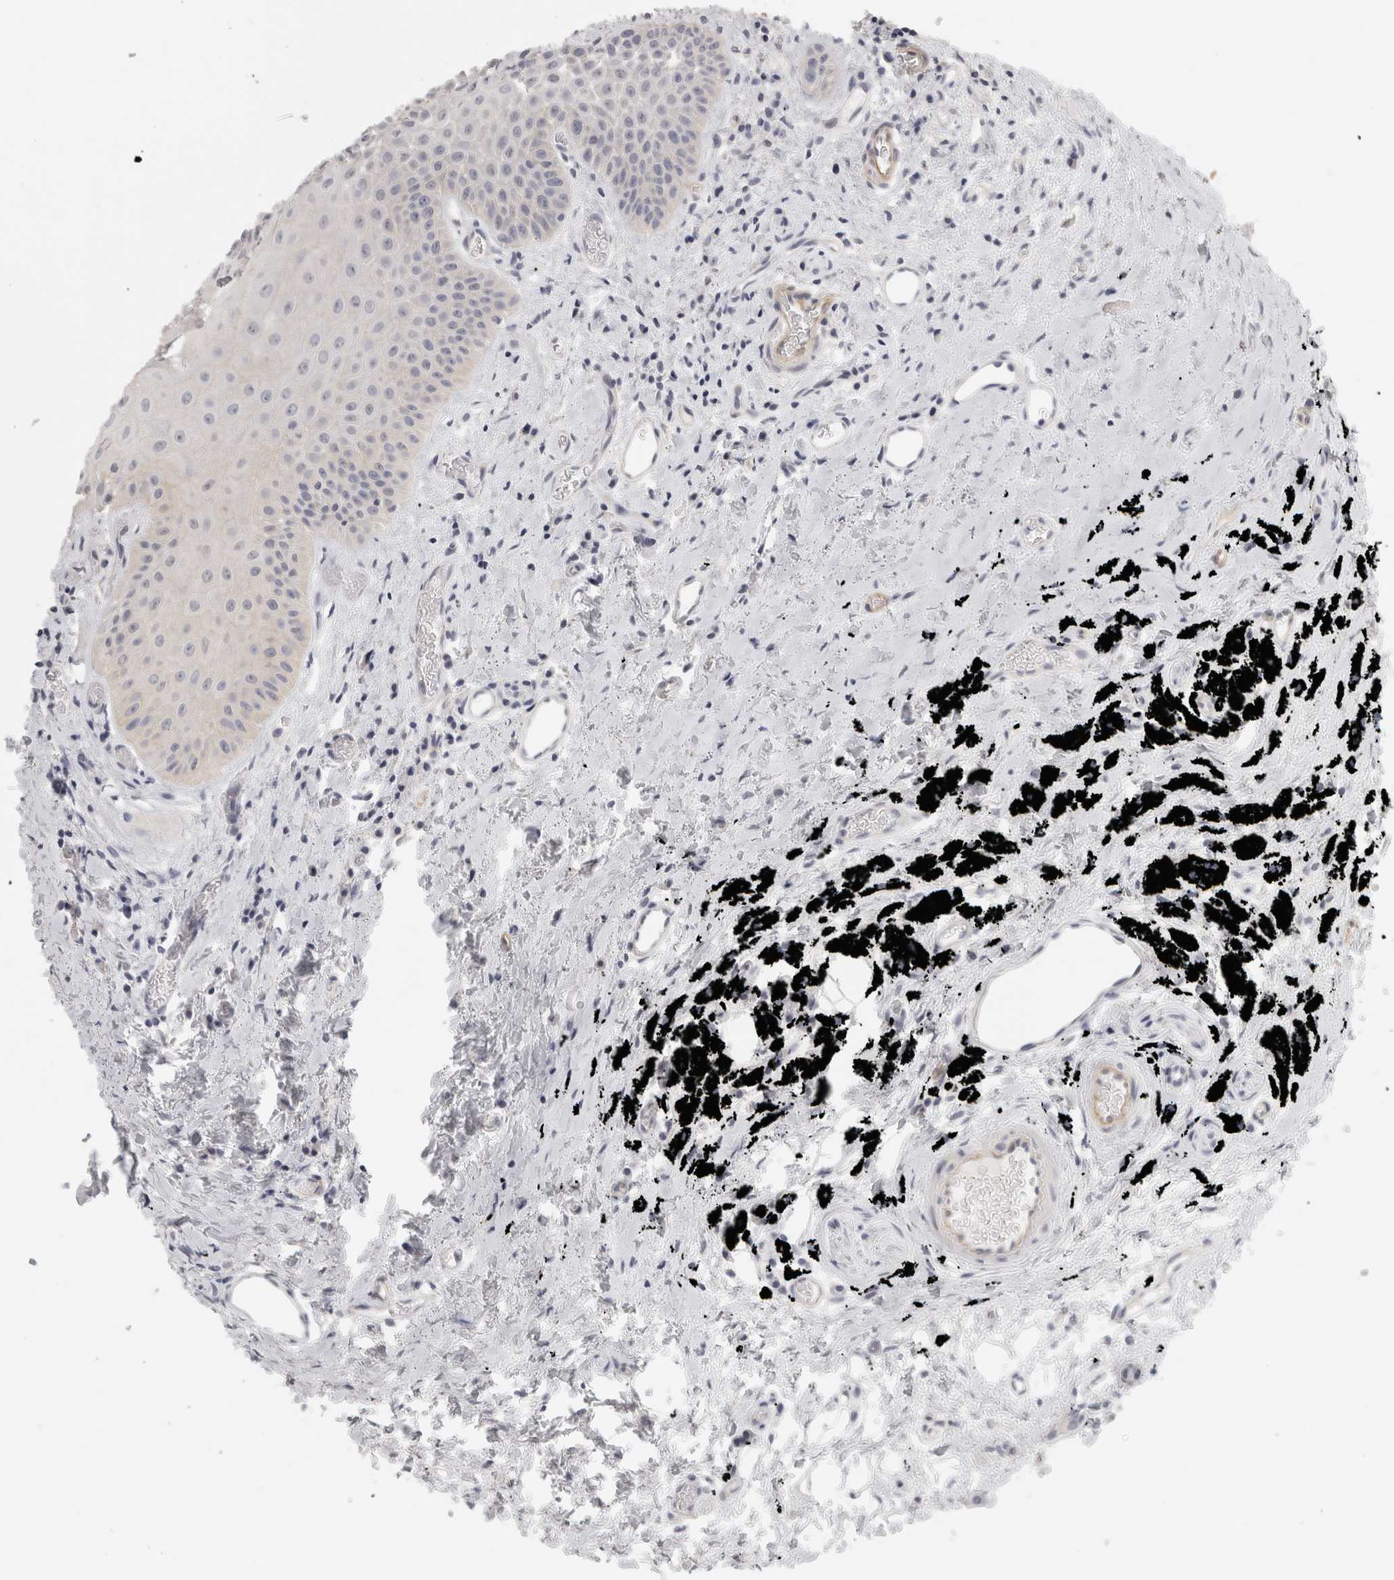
{"staining": {"intensity": "negative", "quantity": "none", "location": "none"}, "tissue": "oral mucosa", "cell_type": "Squamous epithelial cells", "image_type": "normal", "snomed": [{"axis": "morphology", "description": "Normal tissue, NOS"}, {"axis": "topography", "description": "Oral tissue"}], "caption": "This is a histopathology image of immunohistochemistry staining of benign oral mucosa, which shows no staining in squamous epithelial cells. Brightfield microscopy of IHC stained with DAB (3,3'-diaminobenzidine) (brown) and hematoxylin (blue), captured at high magnification.", "gene": "FBLIM1", "patient": {"sex": "male", "age": 66}}